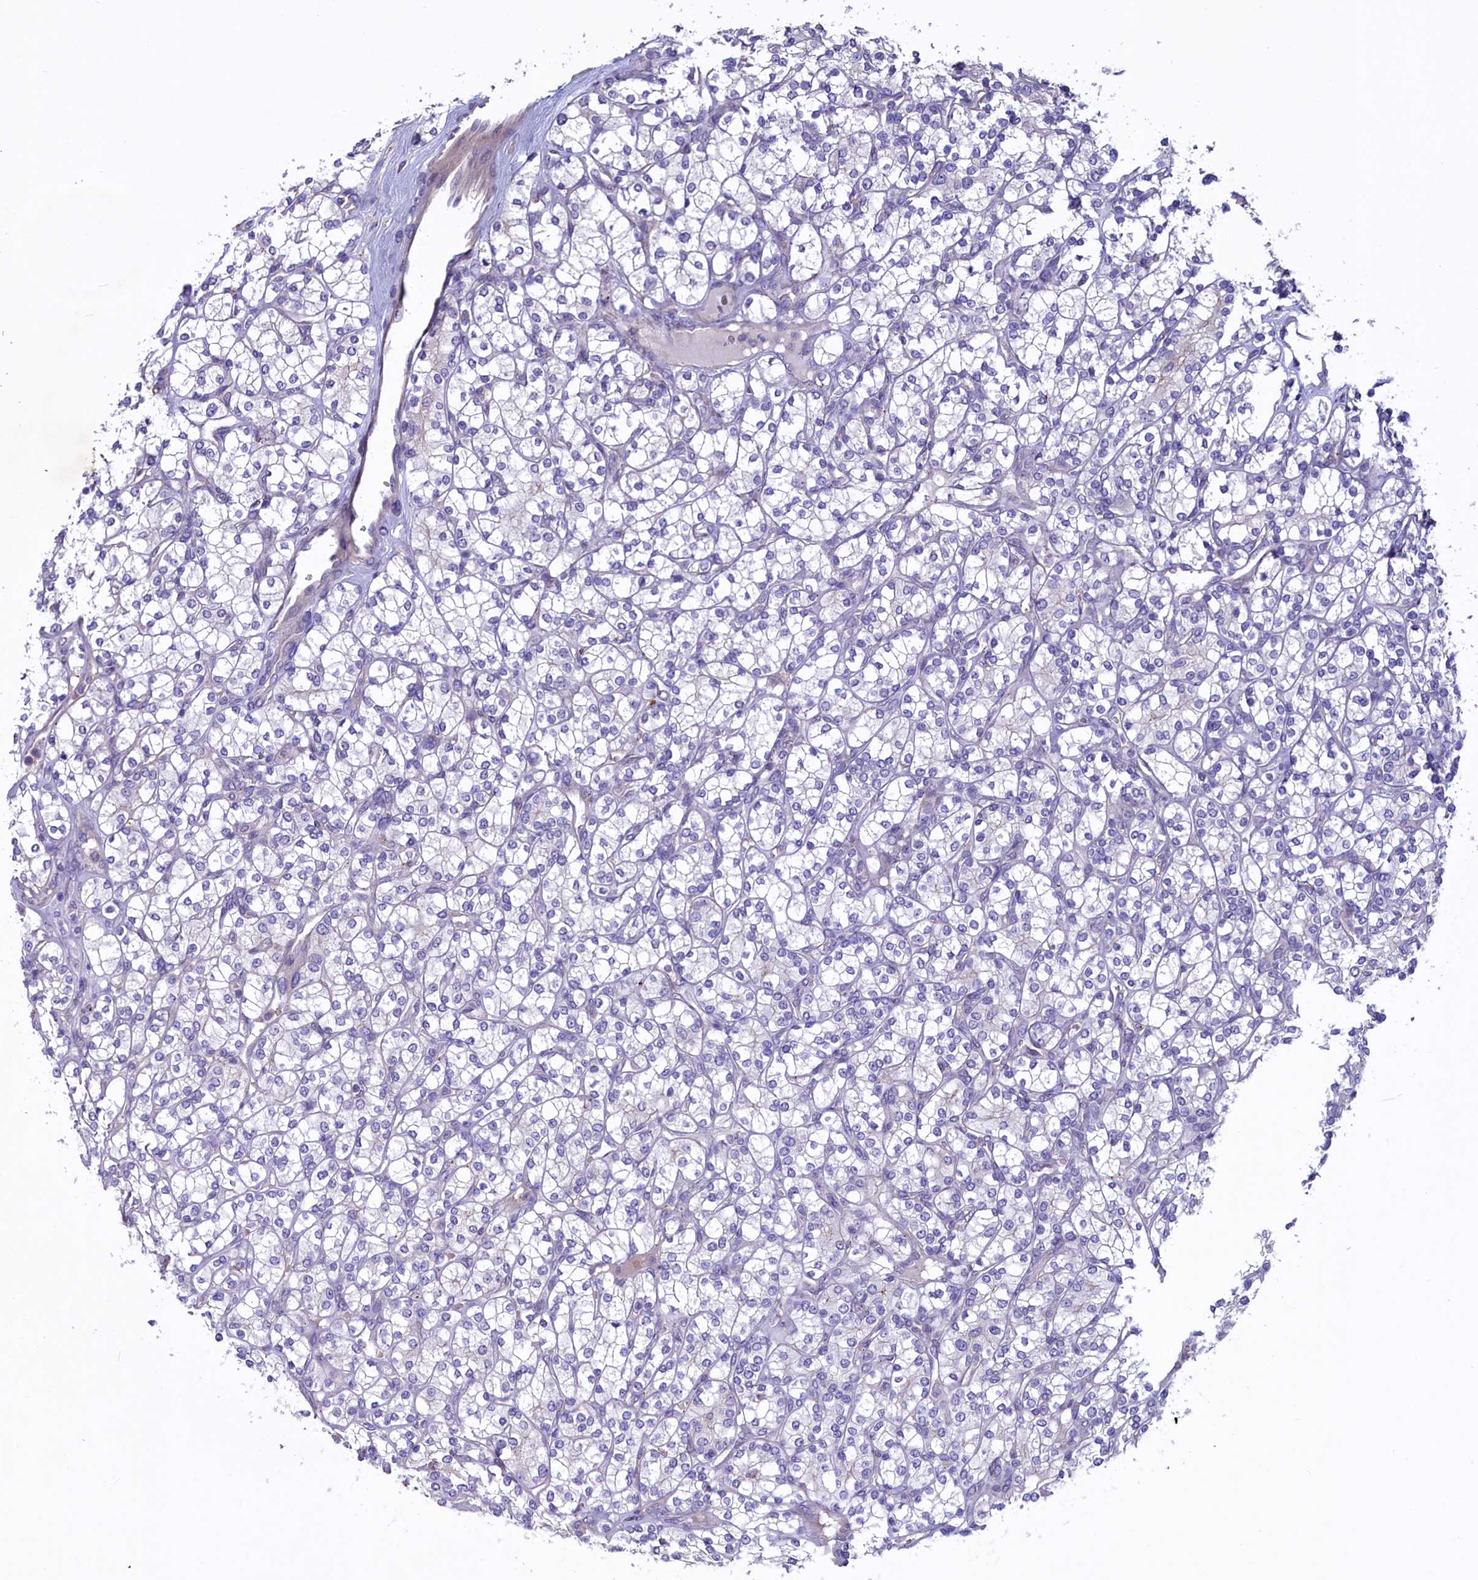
{"staining": {"intensity": "negative", "quantity": "none", "location": "none"}, "tissue": "renal cancer", "cell_type": "Tumor cells", "image_type": "cancer", "snomed": [{"axis": "morphology", "description": "Adenocarcinoma, NOS"}, {"axis": "topography", "description": "Kidney"}], "caption": "Immunohistochemical staining of adenocarcinoma (renal) shows no significant positivity in tumor cells.", "gene": "HYKK", "patient": {"sex": "male", "age": 77}}